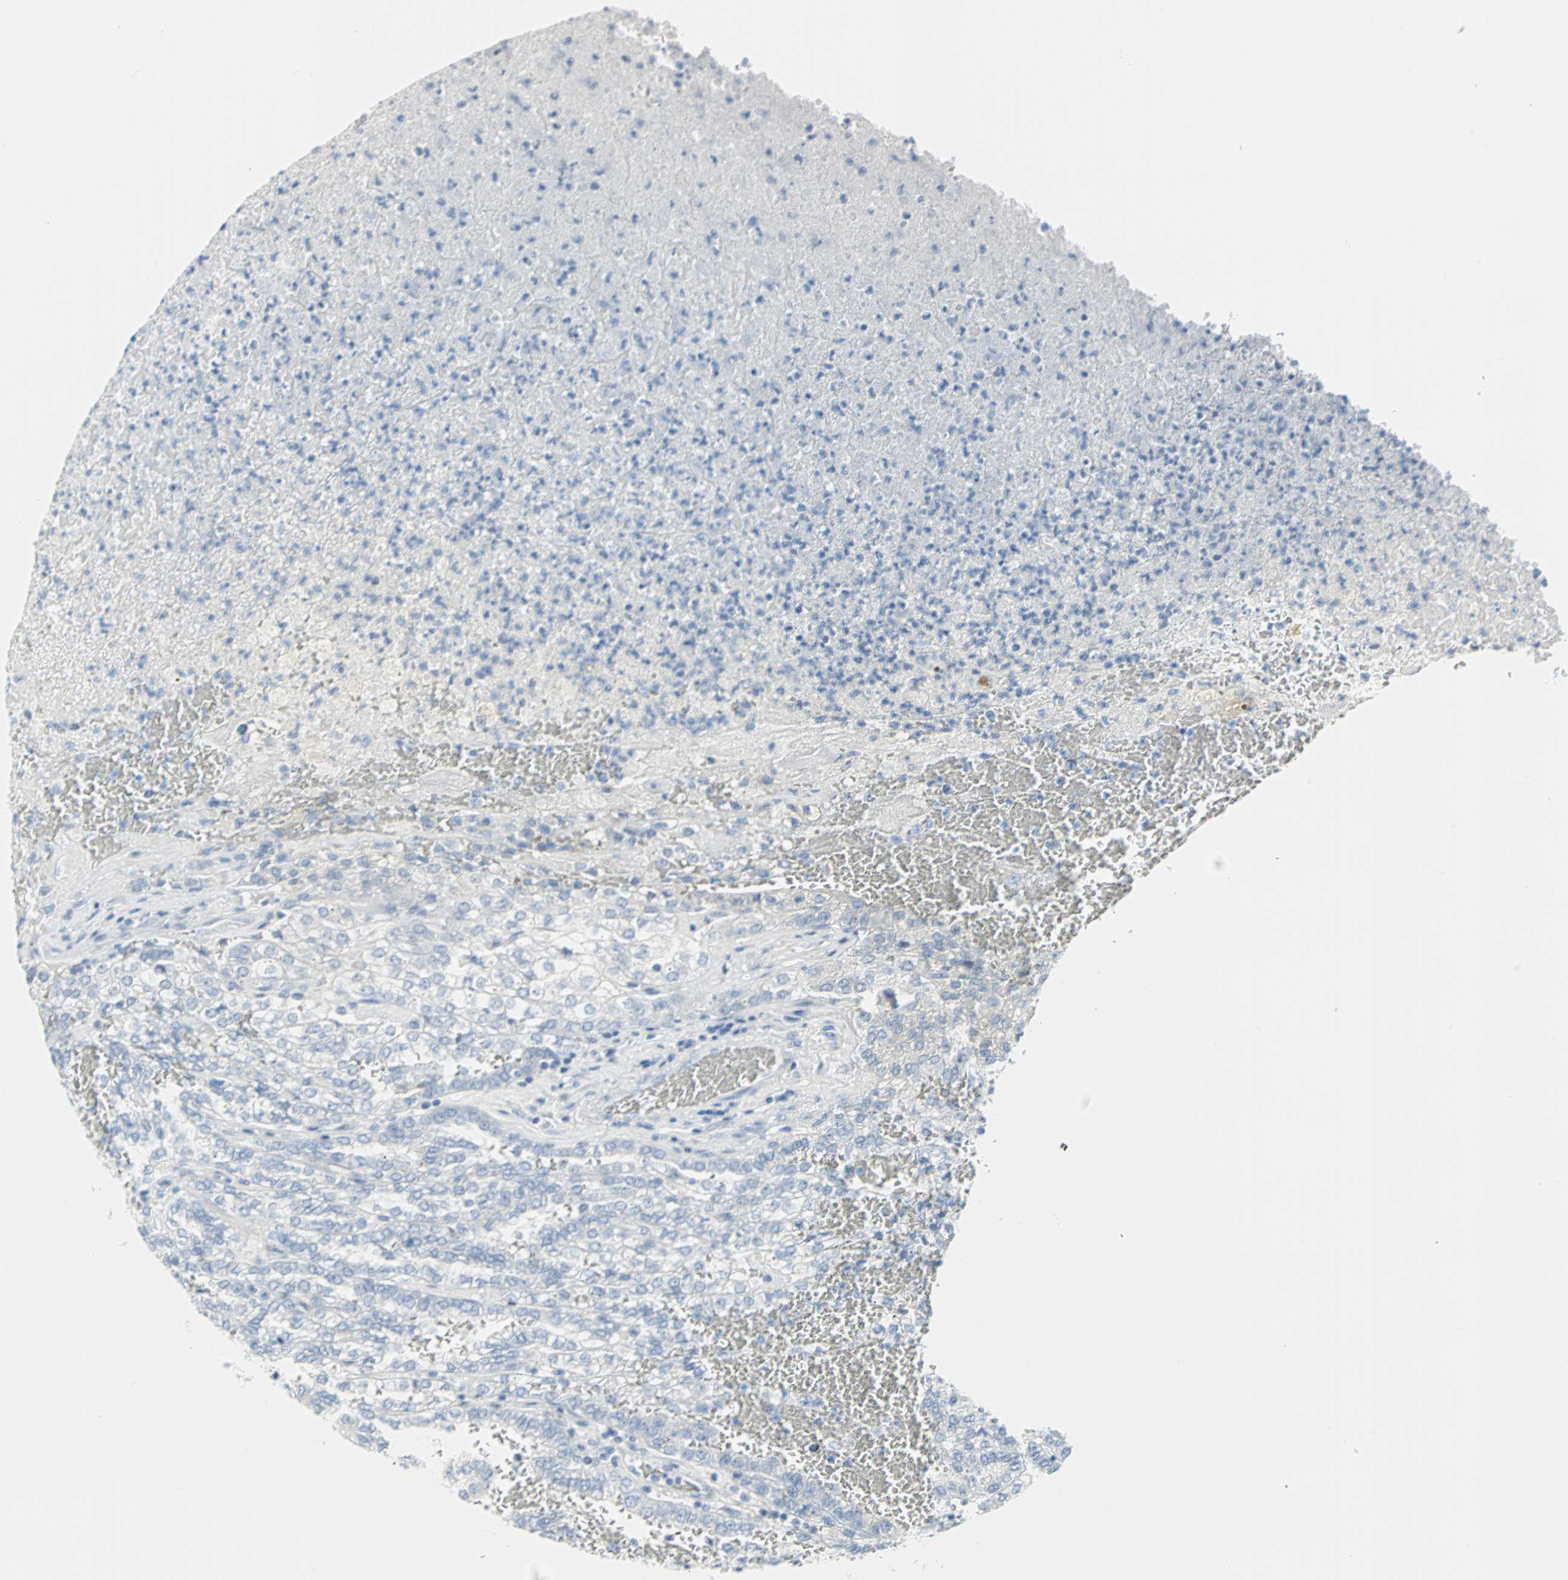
{"staining": {"intensity": "negative", "quantity": "none", "location": "none"}, "tissue": "renal cancer", "cell_type": "Tumor cells", "image_type": "cancer", "snomed": [{"axis": "morphology", "description": "Inflammation, NOS"}, {"axis": "morphology", "description": "Adenocarcinoma, NOS"}, {"axis": "topography", "description": "Kidney"}], "caption": "Tumor cells show no significant expression in adenocarcinoma (renal). Nuclei are stained in blue.", "gene": "STX1A", "patient": {"sex": "male", "age": 68}}